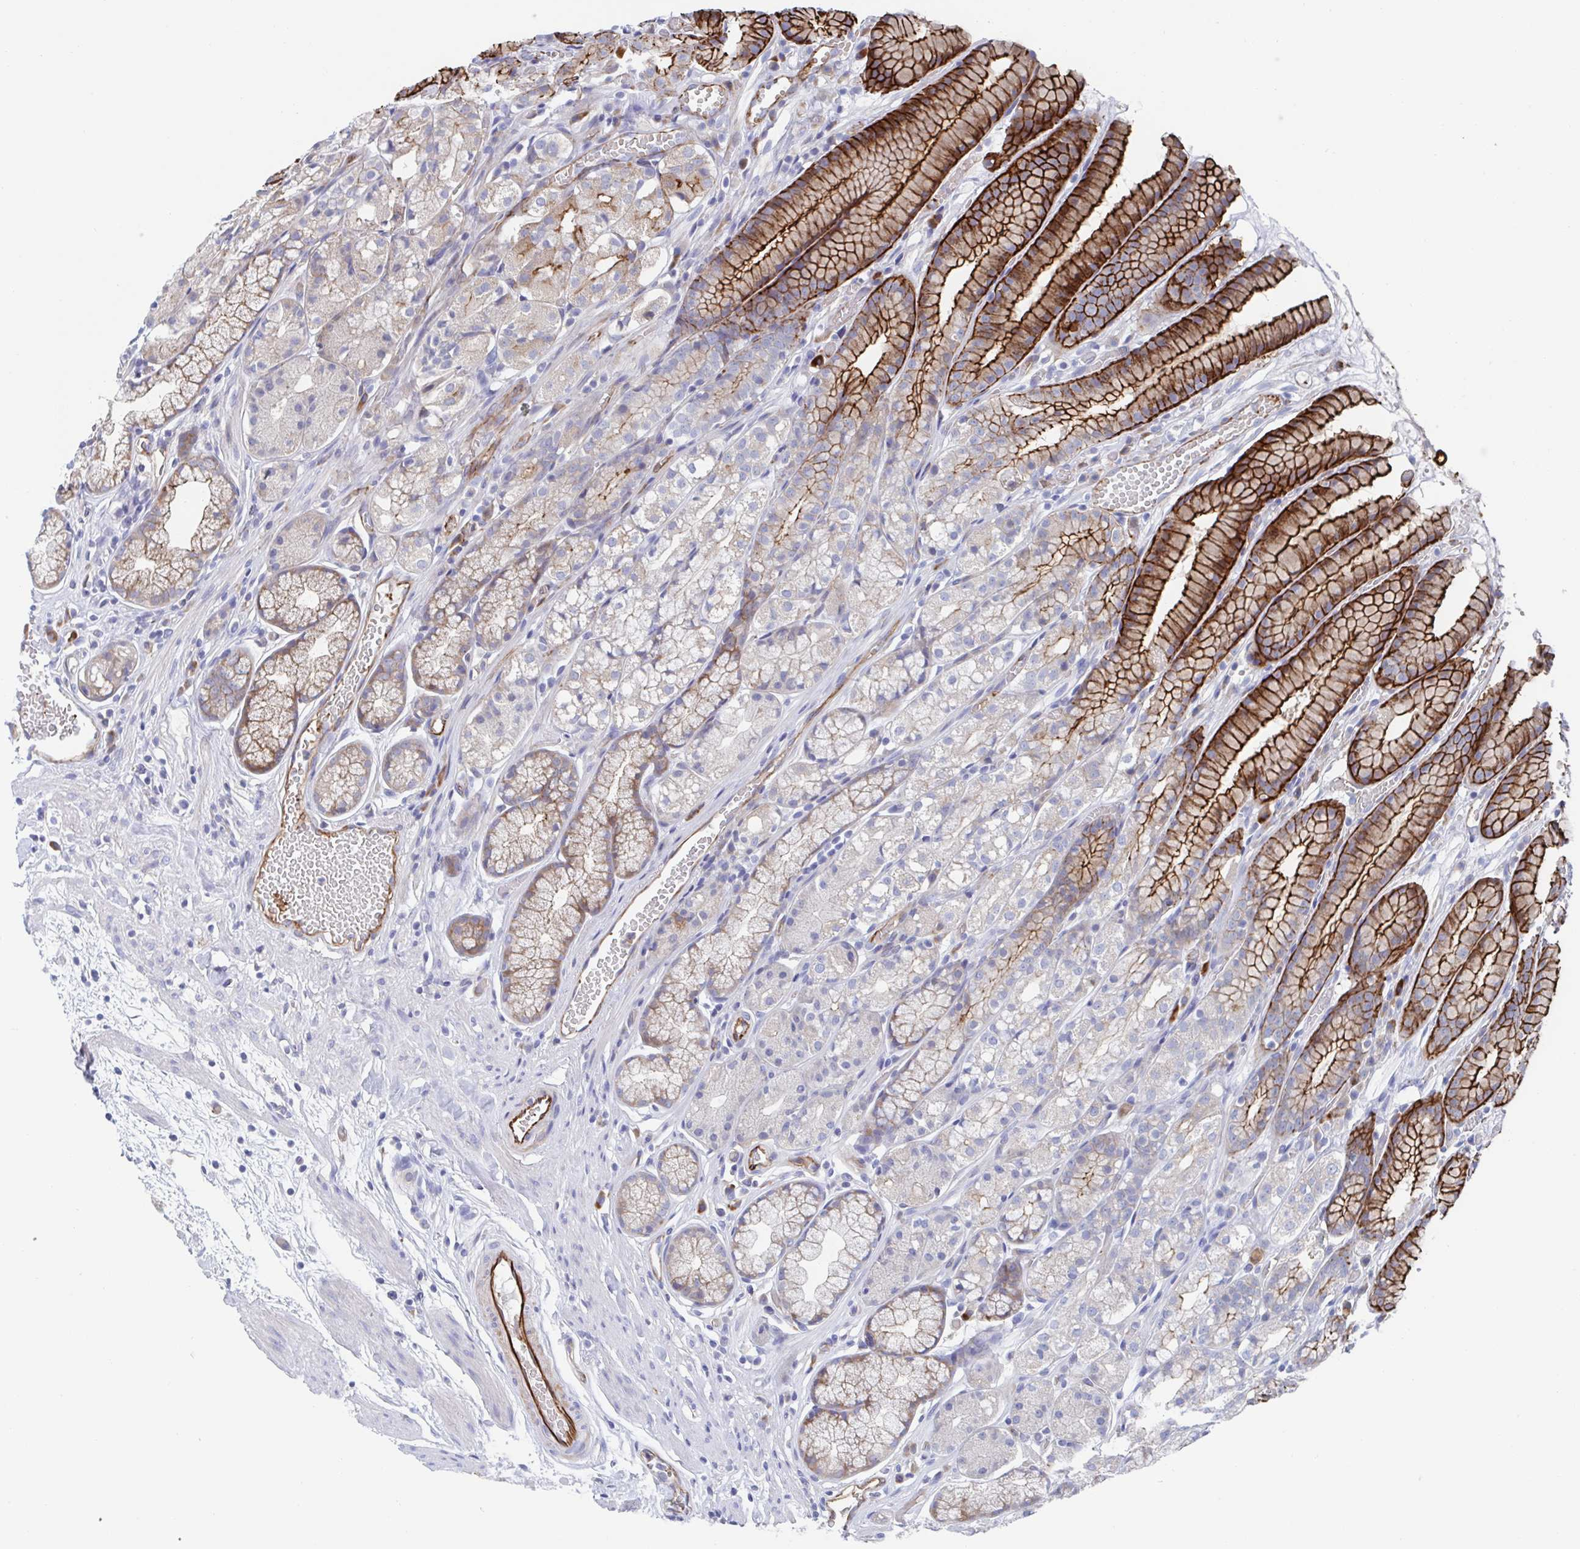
{"staining": {"intensity": "strong", "quantity": "25%-75%", "location": "cytoplasmic/membranous"}, "tissue": "stomach", "cell_type": "Glandular cells", "image_type": "normal", "snomed": [{"axis": "morphology", "description": "Normal tissue, NOS"}, {"axis": "topography", "description": "Smooth muscle"}, {"axis": "topography", "description": "Stomach"}], "caption": "Immunohistochemical staining of unremarkable human stomach displays high levels of strong cytoplasmic/membranous positivity in approximately 25%-75% of glandular cells. The staining is performed using DAB (3,3'-diaminobenzidine) brown chromogen to label protein expression. The nuclei are counter-stained blue using hematoxylin.", "gene": "KLC3", "patient": {"sex": "male", "age": 70}}